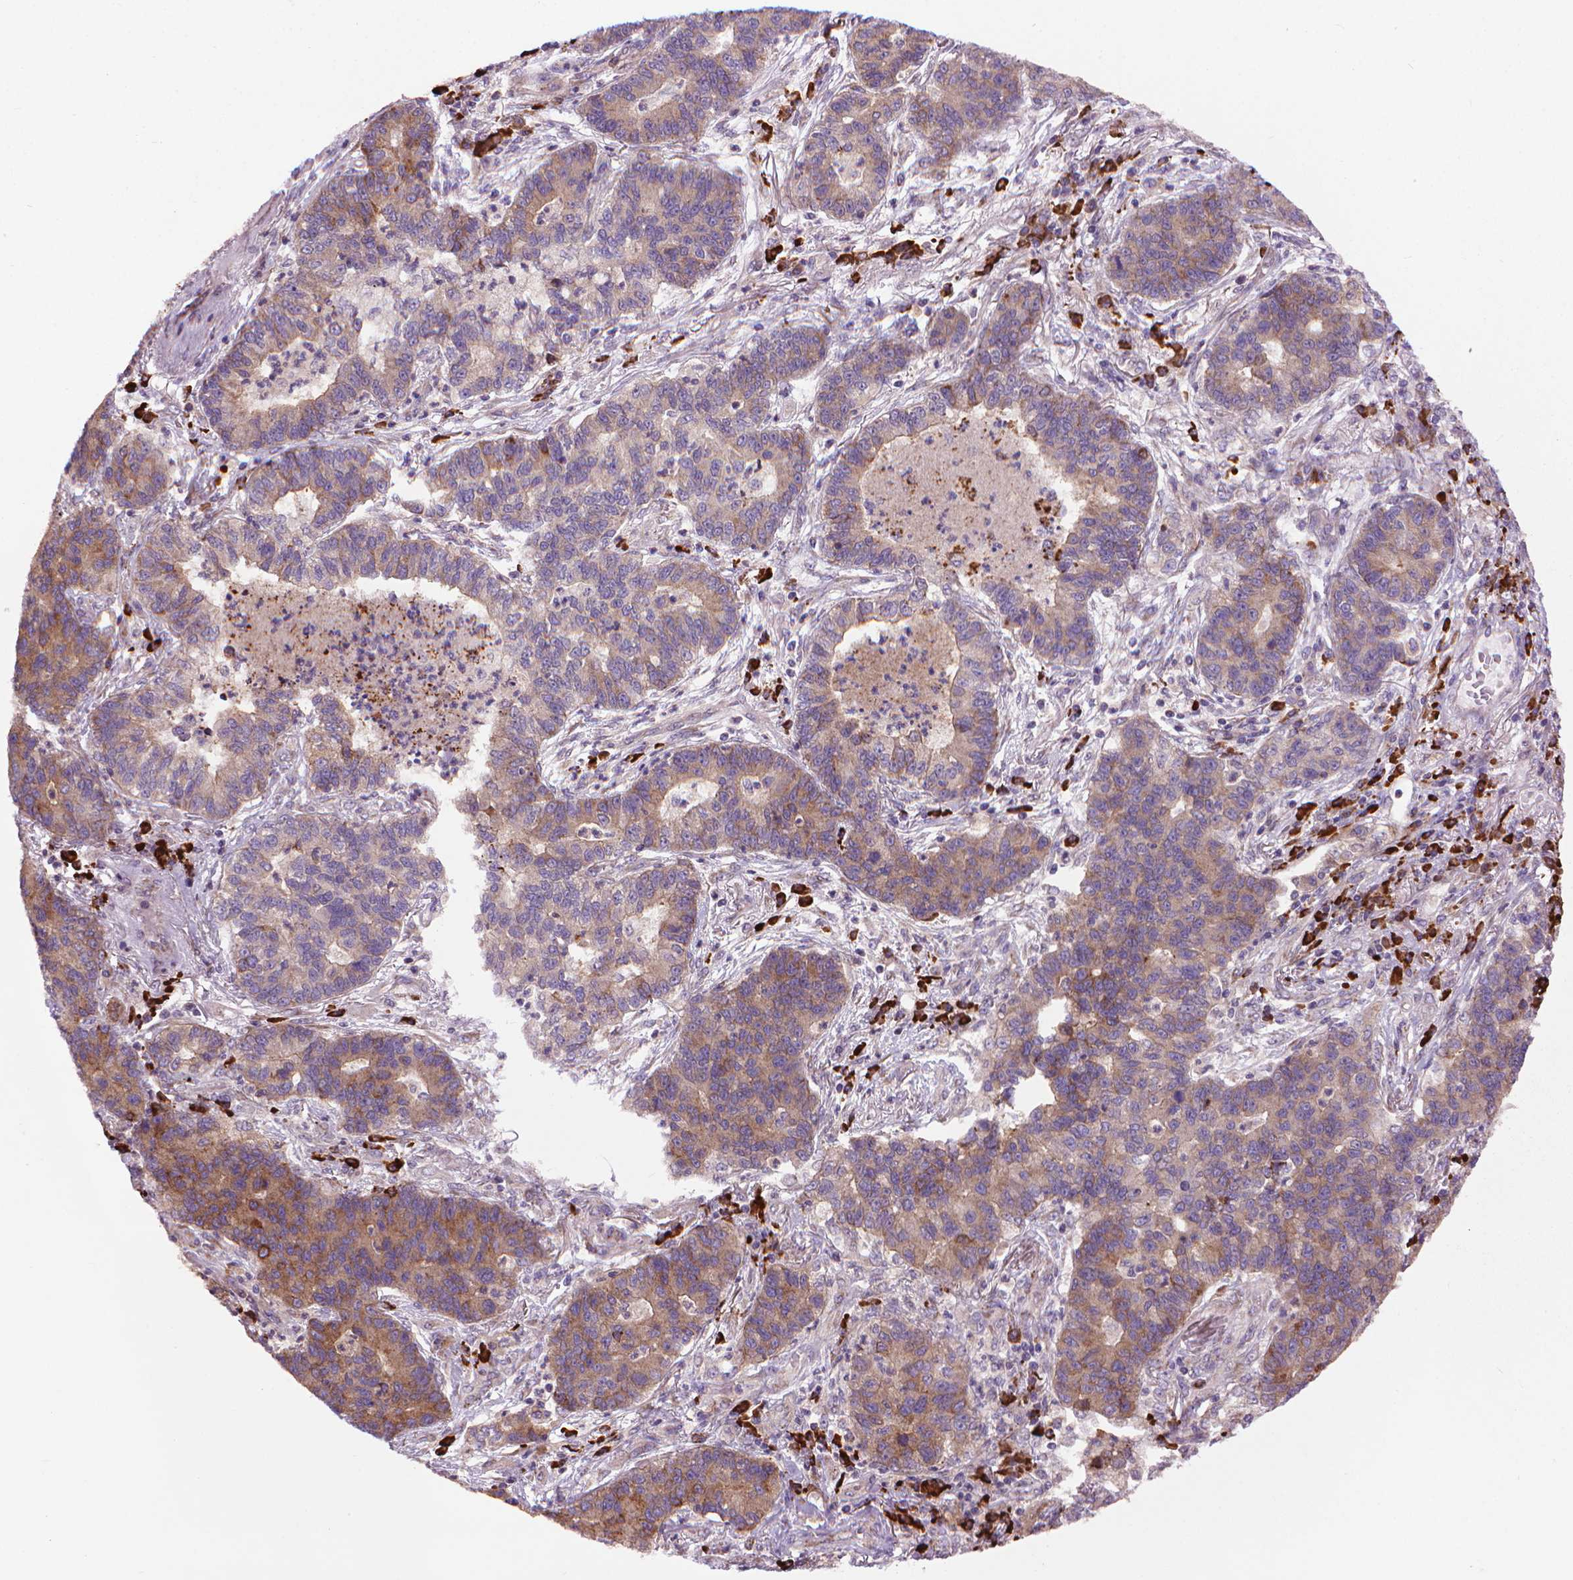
{"staining": {"intensity": "weak", "quantity": "25%-75%", "location": "cytoplasmic/membranous"}, "tissue": "lung cancer", "cell_type": "Tumor cells", "image_type": "cancer", "snomed": [{"axis": "morphology", "description": "Adenocarcinoma, NOS"}, {"axis": "topography", "description": "Lung"}], "caption": "This photomicrograph shows IHC staining of human lung adenocarcinoma, with low weak cytoplasmic/membranous positivity in approximately 25%-75% of tumor cells.", "gene": "MYH14", "patient": {"sex": "female", "age": 57}}